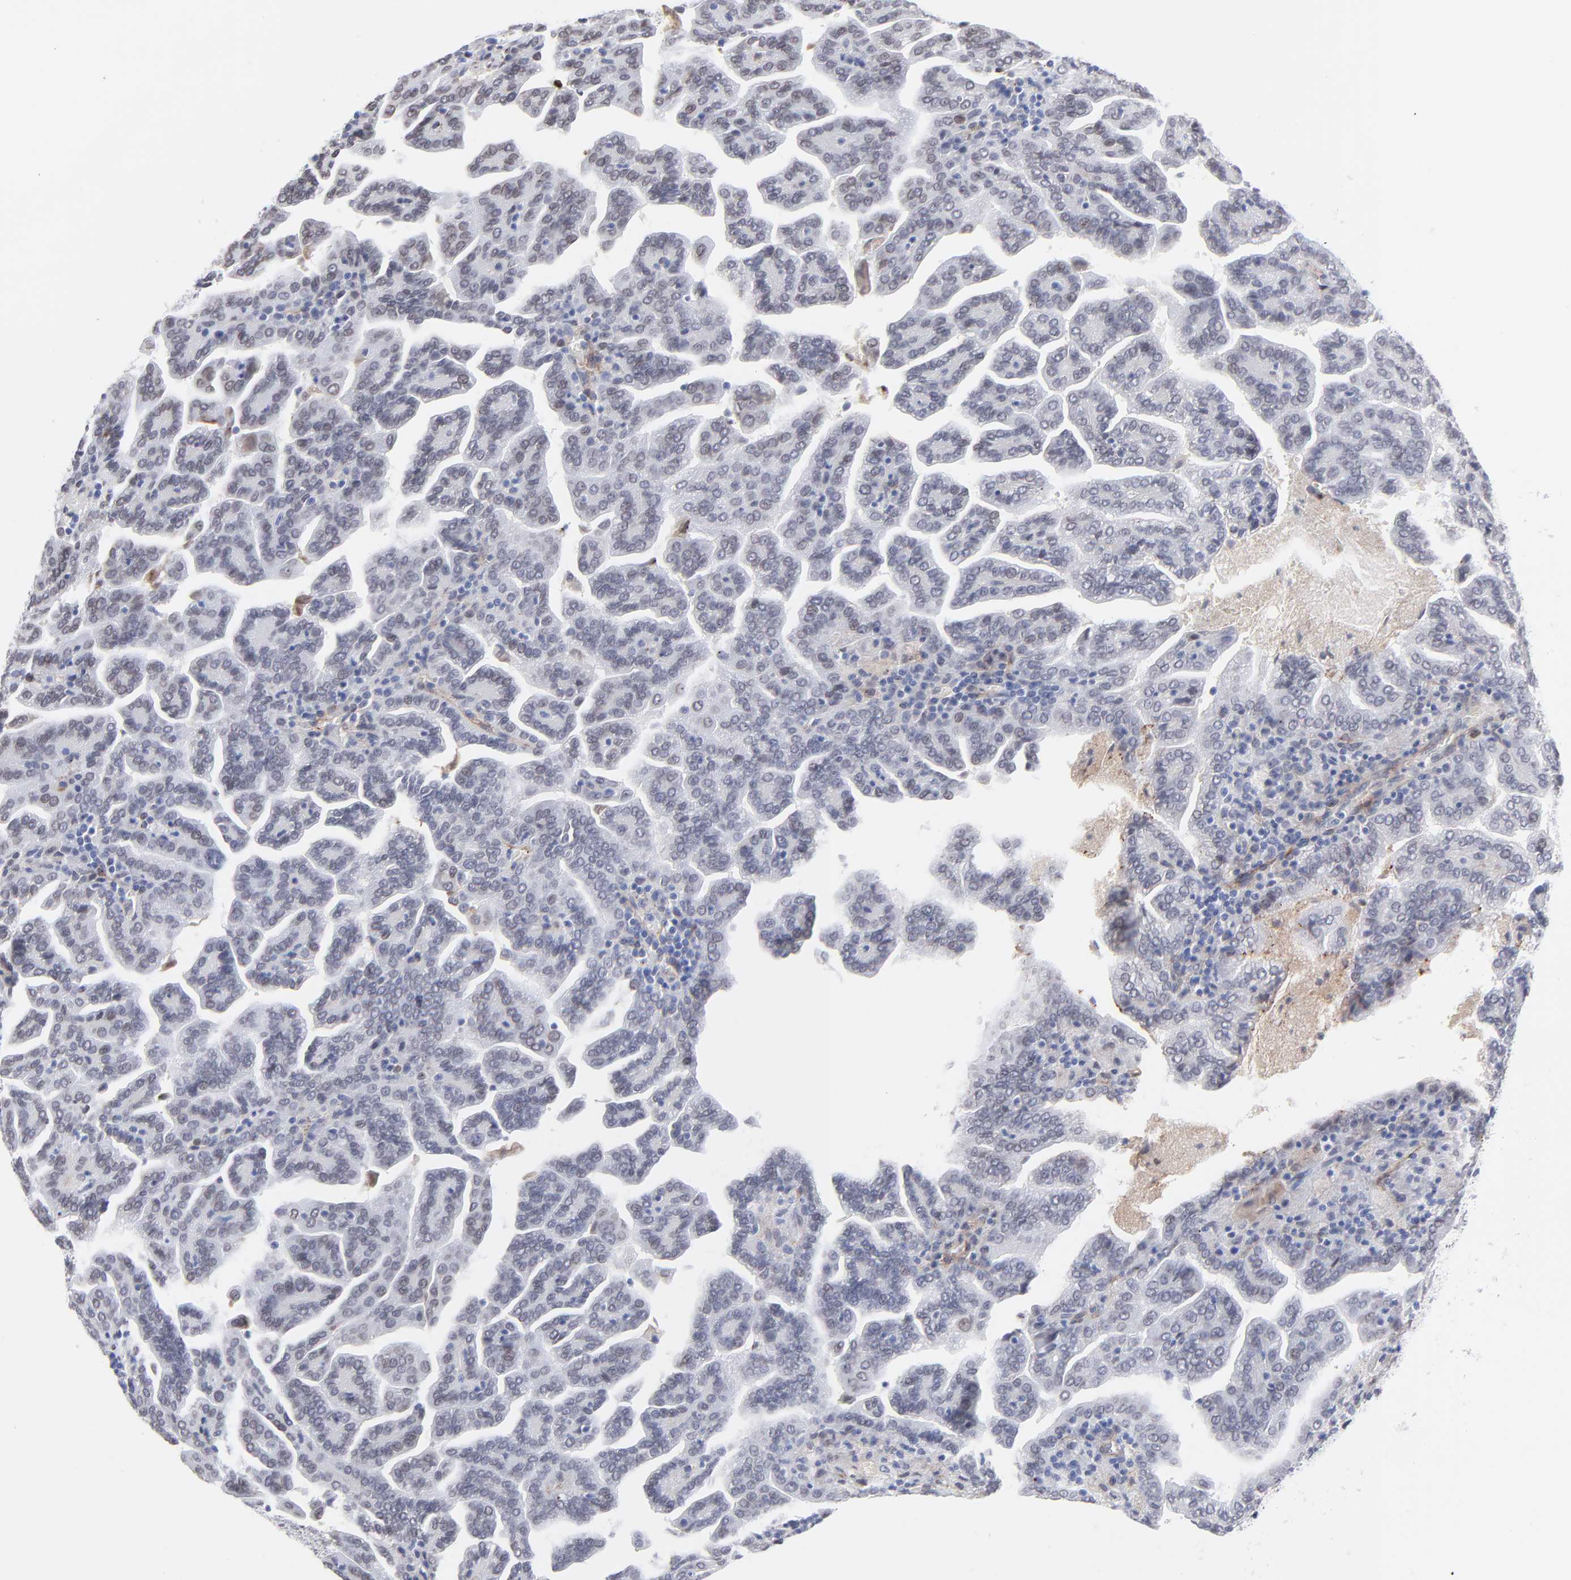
{"staining": {"intensity": "weak", "quantity": "<25%", "location": "nuclear"}, "tissue": "renal cancer", "cell_type": "Tumor cells", "image_type": "cancer", "snomed": [{"axis": "morphology", "description": "Adenocarcinoma, NOS"}, {"axis": "topography", "description": "Kidney"}], "caption": "Histopathology image shows no significant protein expression in tumor cells of renal cancer (adenocarcinoma).", "gene": "PDGFRB", "patient": {"sex": "male", "age": 61}}